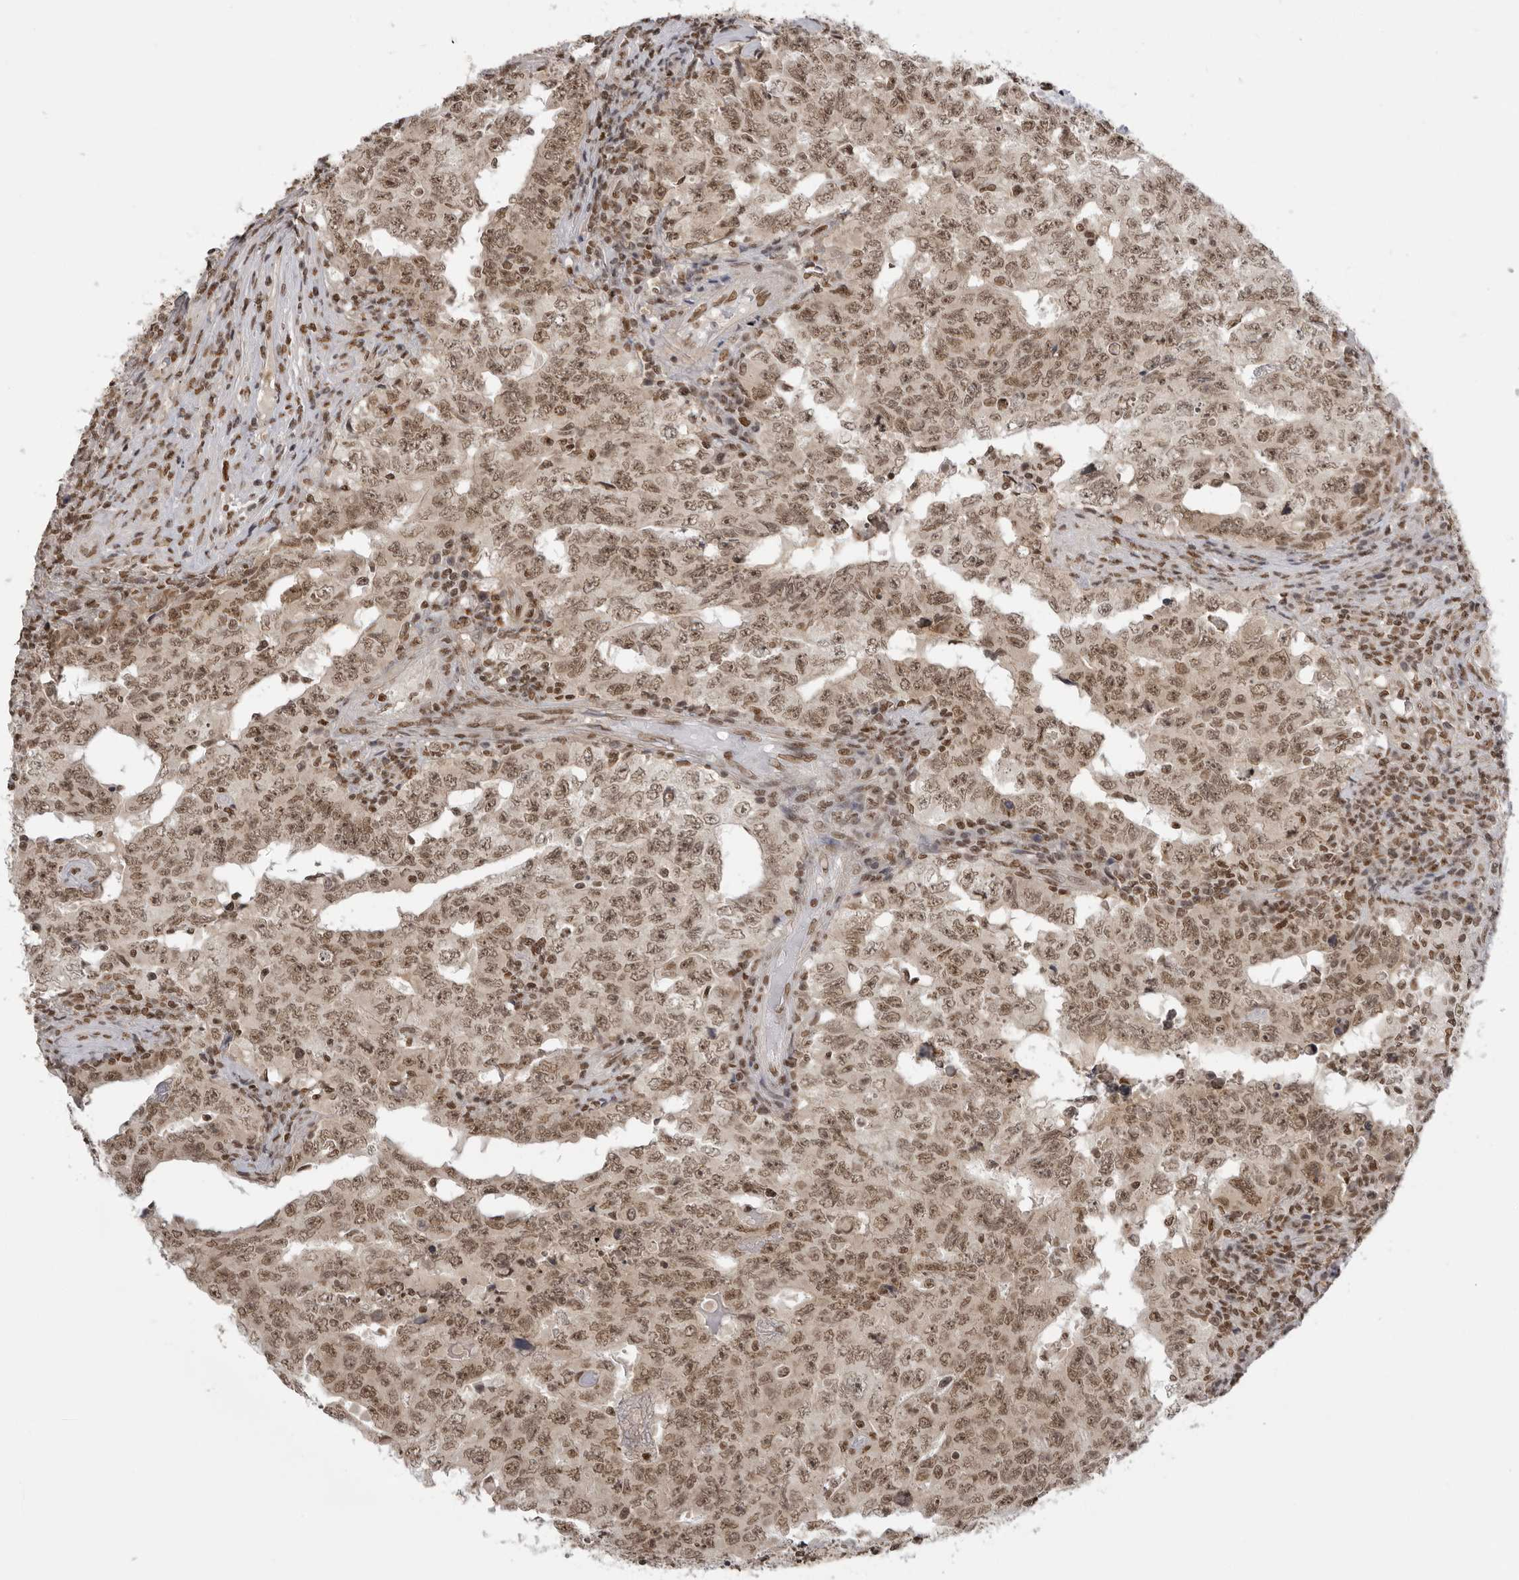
{"staining": {"intensity": "moderate", "quantity": ">75%", "location": "nuclear"}, "tissue": "testis cancer", "cell_type": "Tumor cells", "image_type": "cancer", "snomed": [{"axis": "morphology", "description": "Carcinoma, Embryonal, NOS"}, {"axis": "topography", "description": "Testis"}], "caption": "DAB immunohistochemical staining of human testis embryonal carcinoma exhibits moderate nuclear protein staining in approximately >75% of tumor cells.", "gene": "RPA2", "patient": {"sex": "male", "age": 26}}